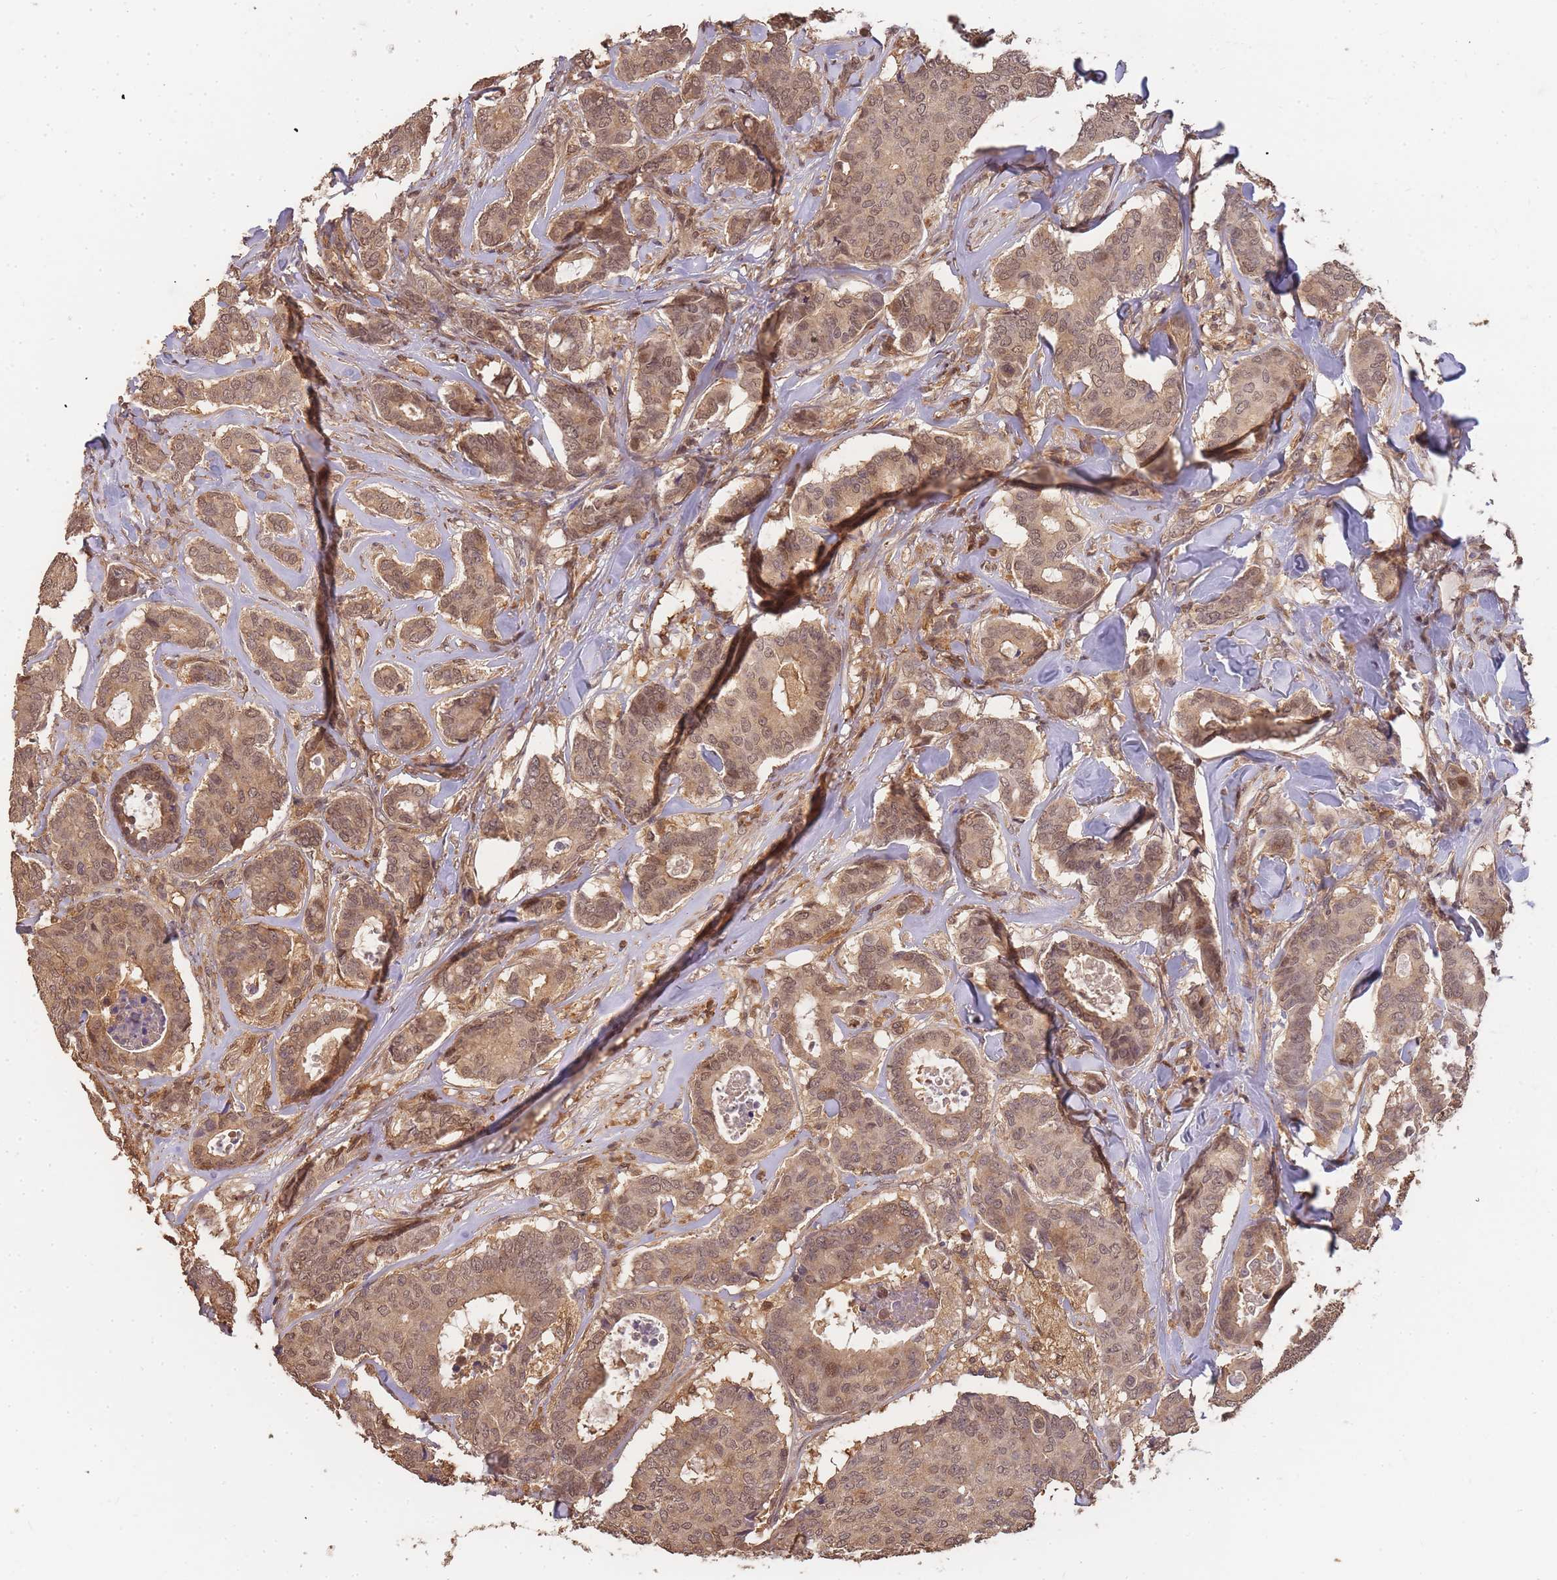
{"staining": {"intensity": "moderate", "quantity": ">75%", "location": "cytoplasmic/membranous,nuclear"}, "tissue": "breast cancer", "cell_type": "Tumor cells", "image_type": "cancer", "snomed": [{"axis": "morphology", "description": "Duct carcinoma"}, {"axis": "topography", "description": "Breast"}], "caption": "This is an image of immunohistochemistry staining of breast cancer (infiltrating ductal carcinoma), which shows moderate expression in the cytoplasmic/membranous and nuclear of tumor cells.", "gene": "CDKN2AIPNL", "patient": {"sex": "female", "age": 75}}